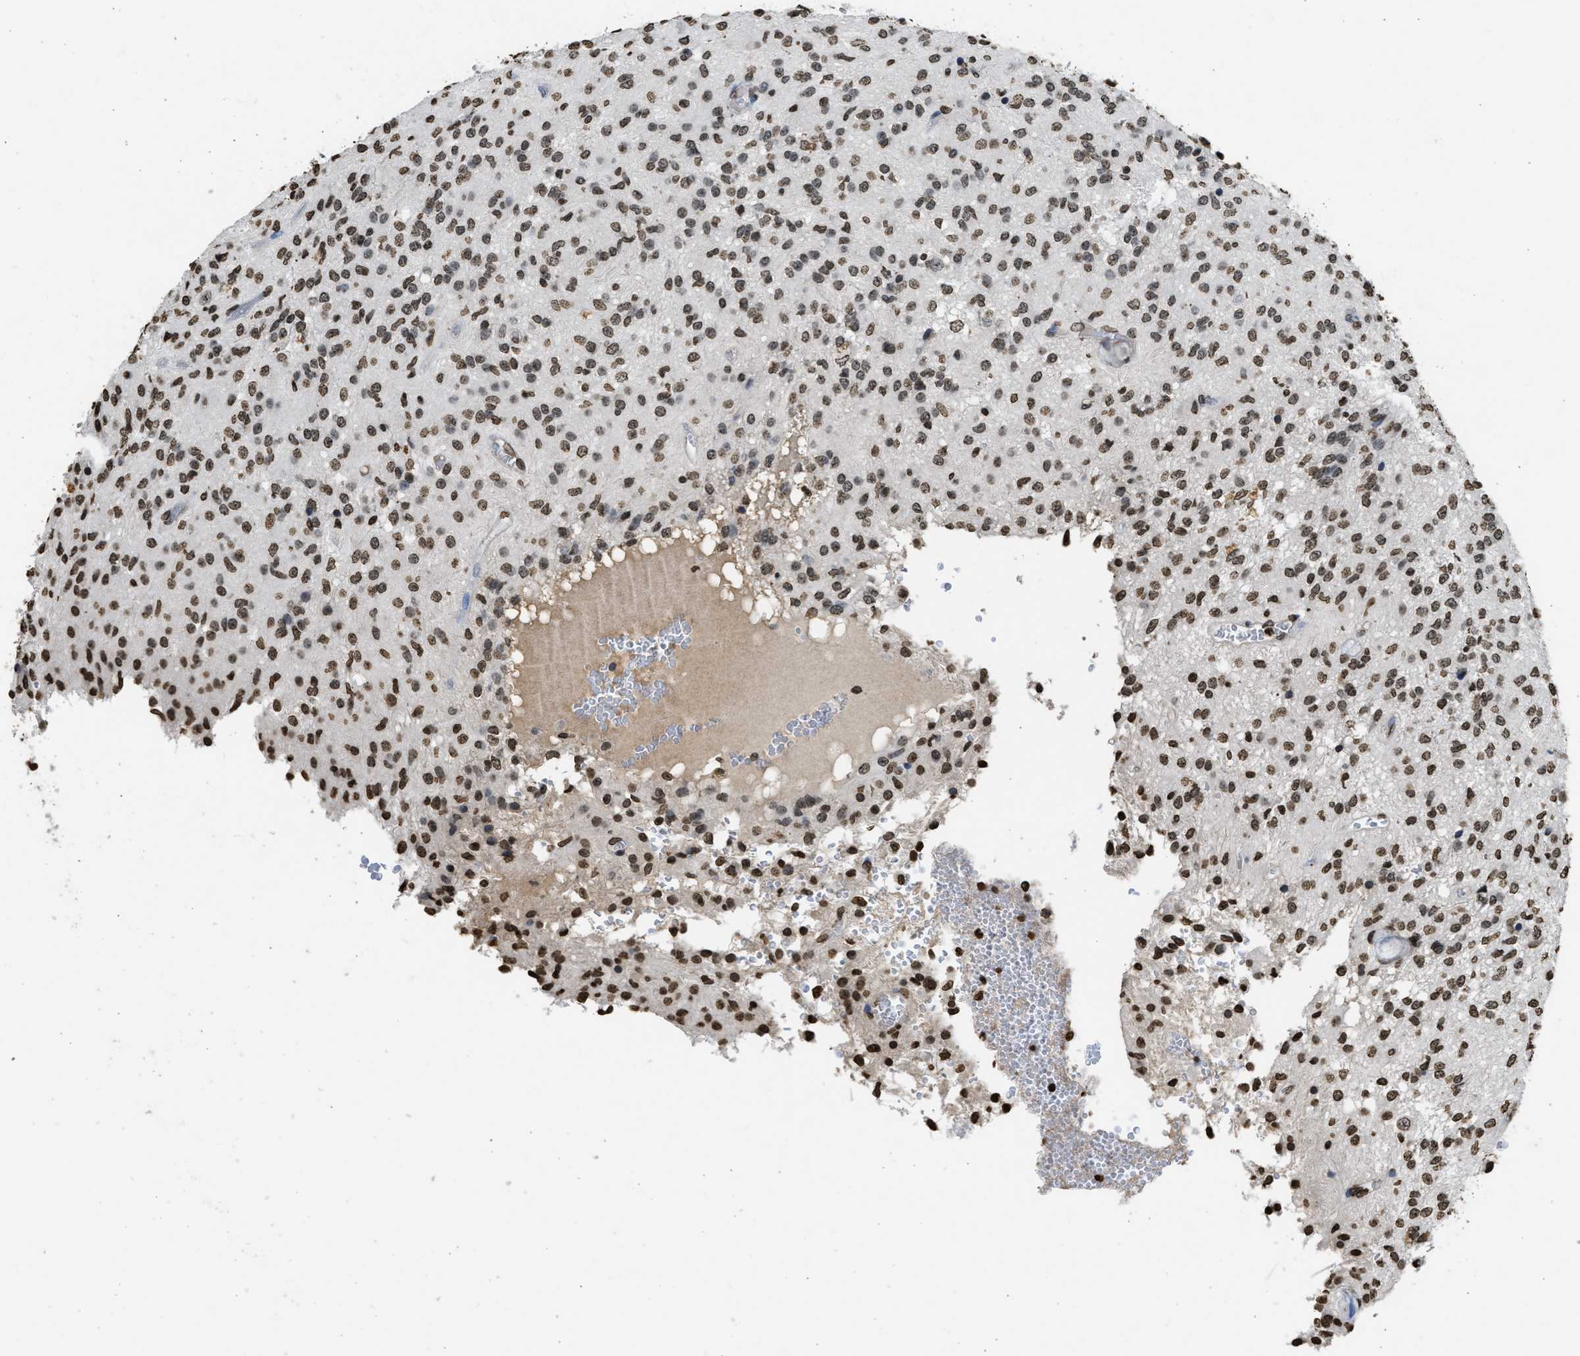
{"staining": {"intensity": "moderate", "quantity": ">75%", "location": "nuclear"}, "tissue": "glioma", "cell_type": "Tumor cells", "image_type": "cancer", "snomed": [{"axis": "morphology", "description": "Glioma, malignant, High grade"}, {"axis": "topography", "description": "Brain"}], "caption": "Immunohistochemical staining of human glioma exhibits medium levels of moderate nuclear protein staining in approximately >75% of tumor cells. (brown staining indicates protein expression, while blue staining denotes nuclei).", "gene": "RRAGC", "patient": {"sex": "female", "age": 59}}